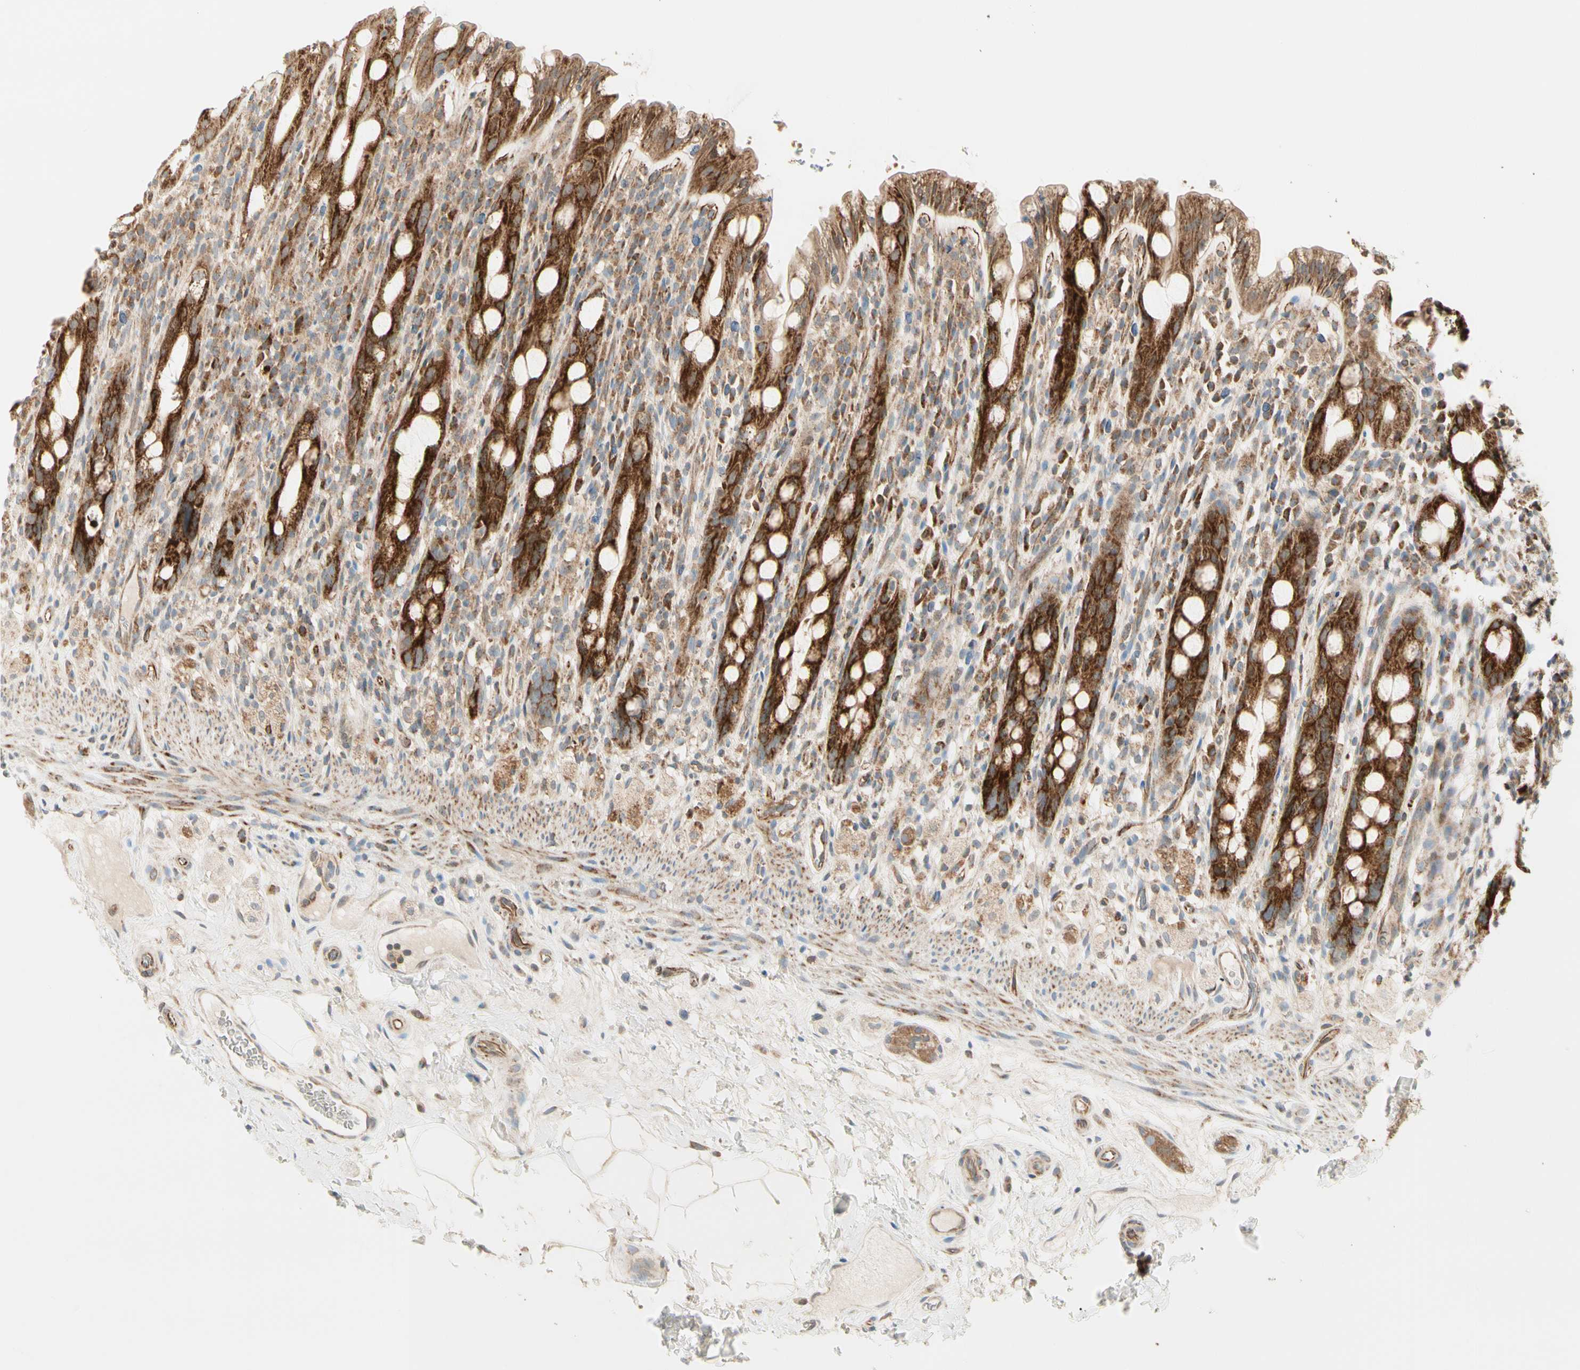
{"staining": {"intensity": "strong", "quantity": ">75%", "location": "cytoplasmic/membranous"}, "tissue": "rectum", "cell_type": "Glandular cells", "image_type": "normal", "snomed": [{"axis": "morphology", "description": "Normal tissue, NOS"}, {"axis": "topography", "description": "Rectum"}], "caption": "IHC of normal rectum demonstrates high levels of strong cytoplasmic/membranous expression in approximately >75% of glandular cells.", "gene": "TBC1D10A", "patient": {"sex": "male", "age": 44}}